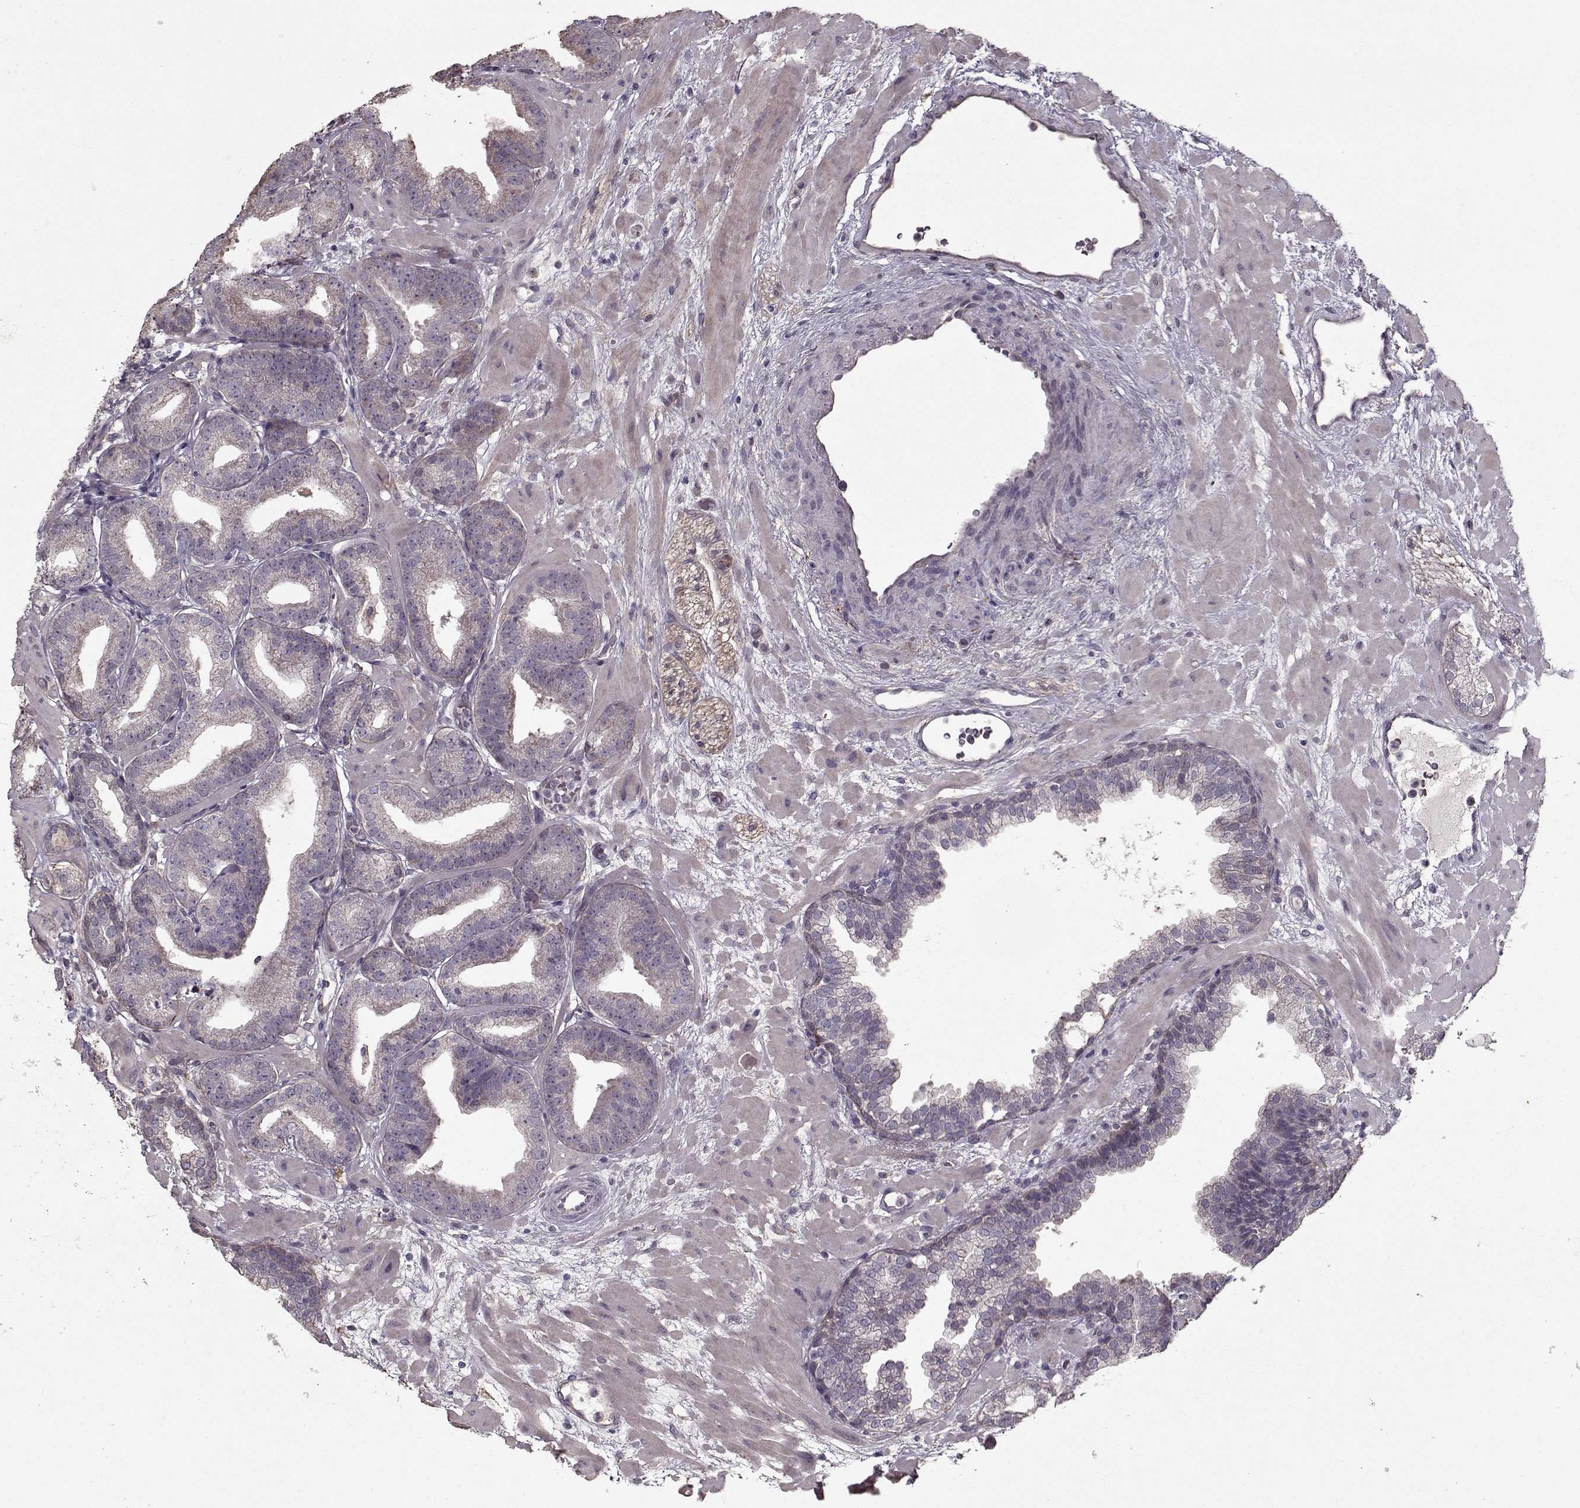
{"staining": {"intensity": "negative", "quantity": "none", "location": "none"}, "tissue": "prostate cancer", "cell_type": "Tumor cells", "image_type": "cancer", "snomed": [{"axis": "morphology", "description": "Adenocarcinoma, Low grade"}, {"axis": "topography", "description": "Prostate"}], "caption": "Tumor cells are negative for protein expression in human prostate cancer.", "gene": "LAMA2", "patient": {"sex": "male", "age": 68}}